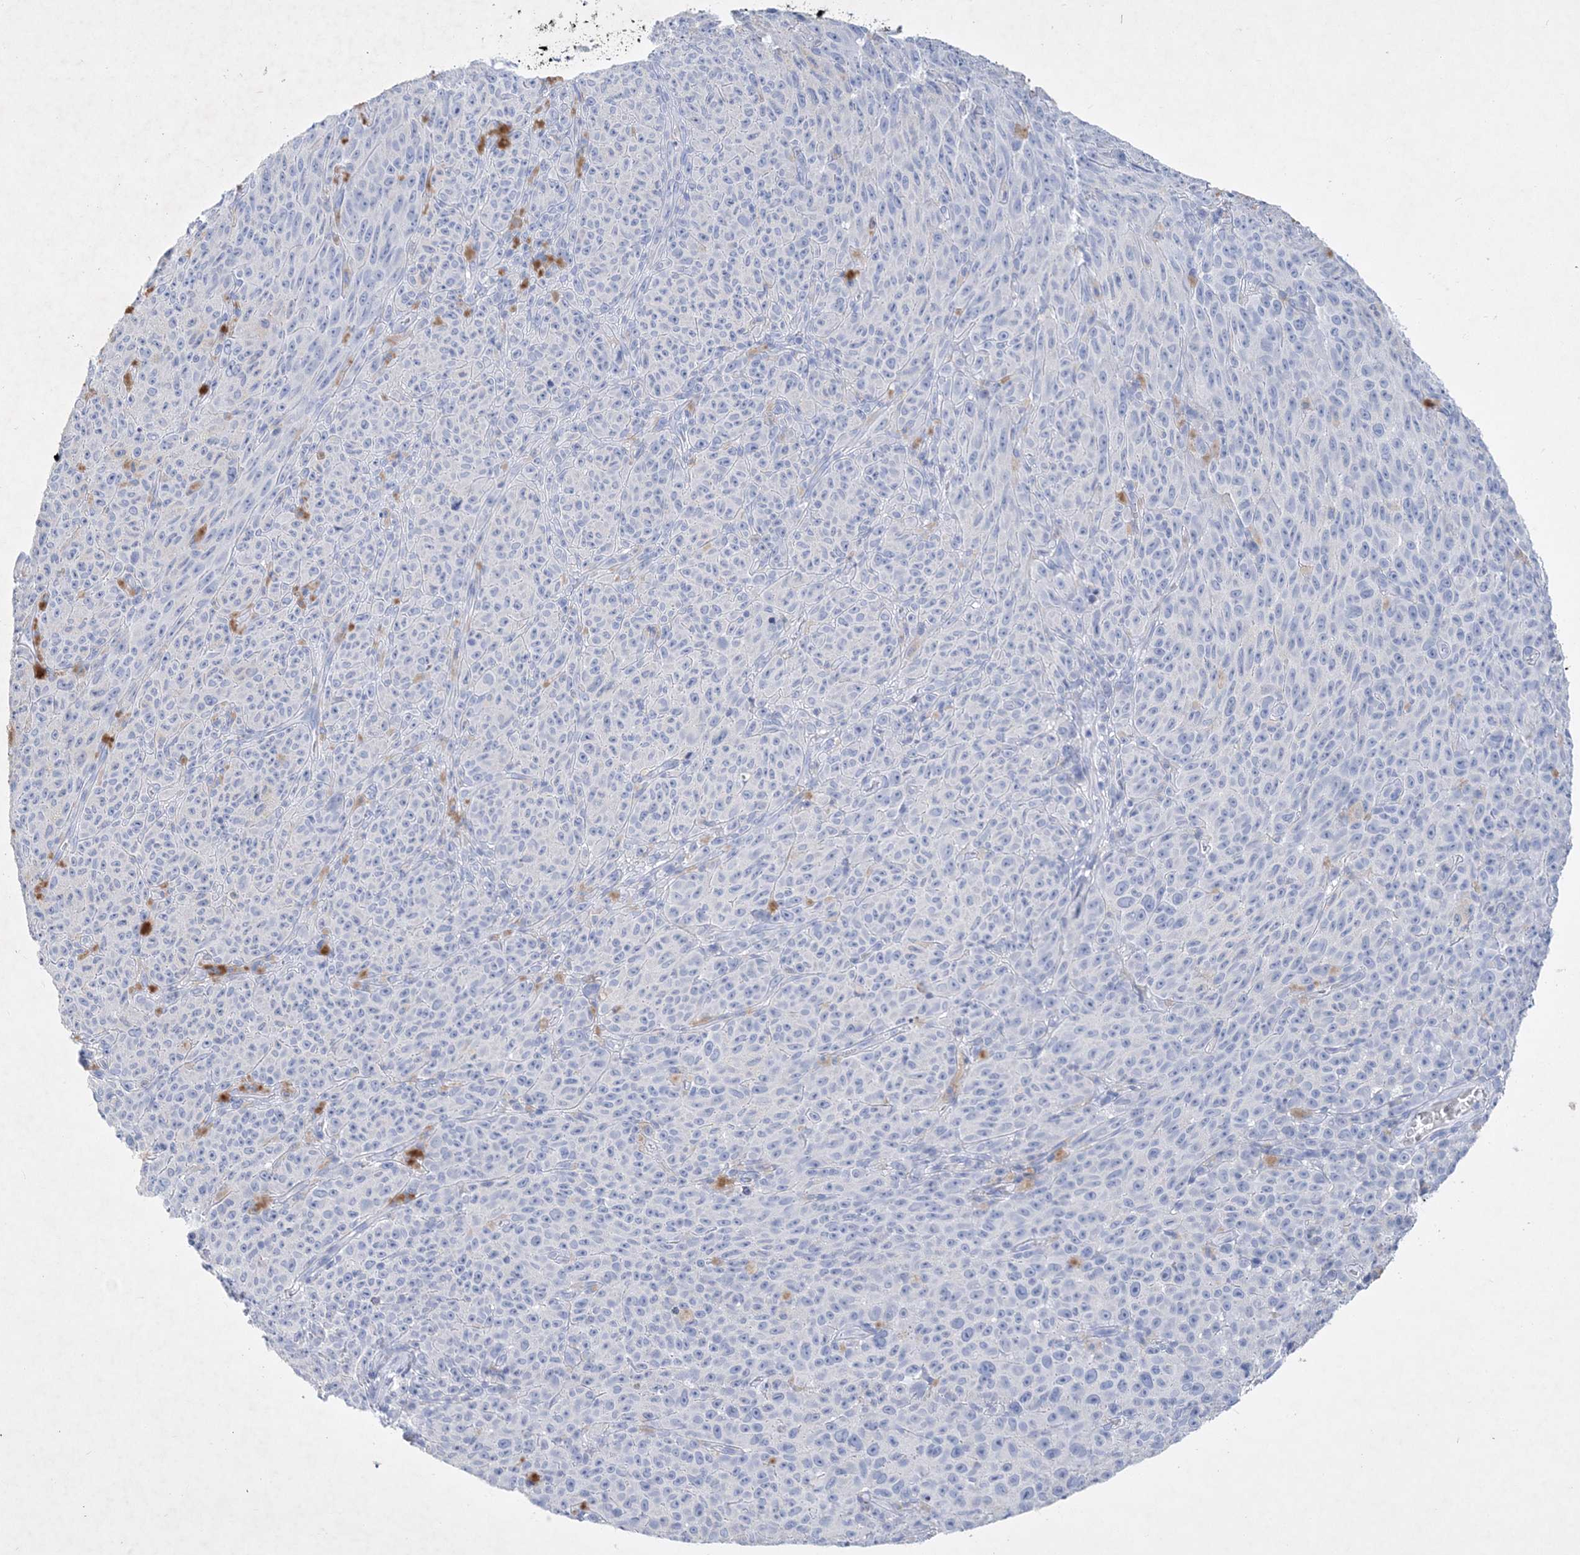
{"staining": {"intensity": "negative", "quantity": "none", "location": "none"}, "tissue": "melanoma", "cell_type": "Tumor cells", "image_type": "cancer", "snomed": [{"axis": "morphology", "description": "Malignant melanoma, NOS"}, {"axis": "topography", "description": "Skin"}], "caption": "Tumor cells show no significant protein staining in melanoma. (DAB immunohistochemistry visualized using brightfield microscopy, high magnification).", "gene": "COPS8", "patient": {"sex": "female", "age": 82}}